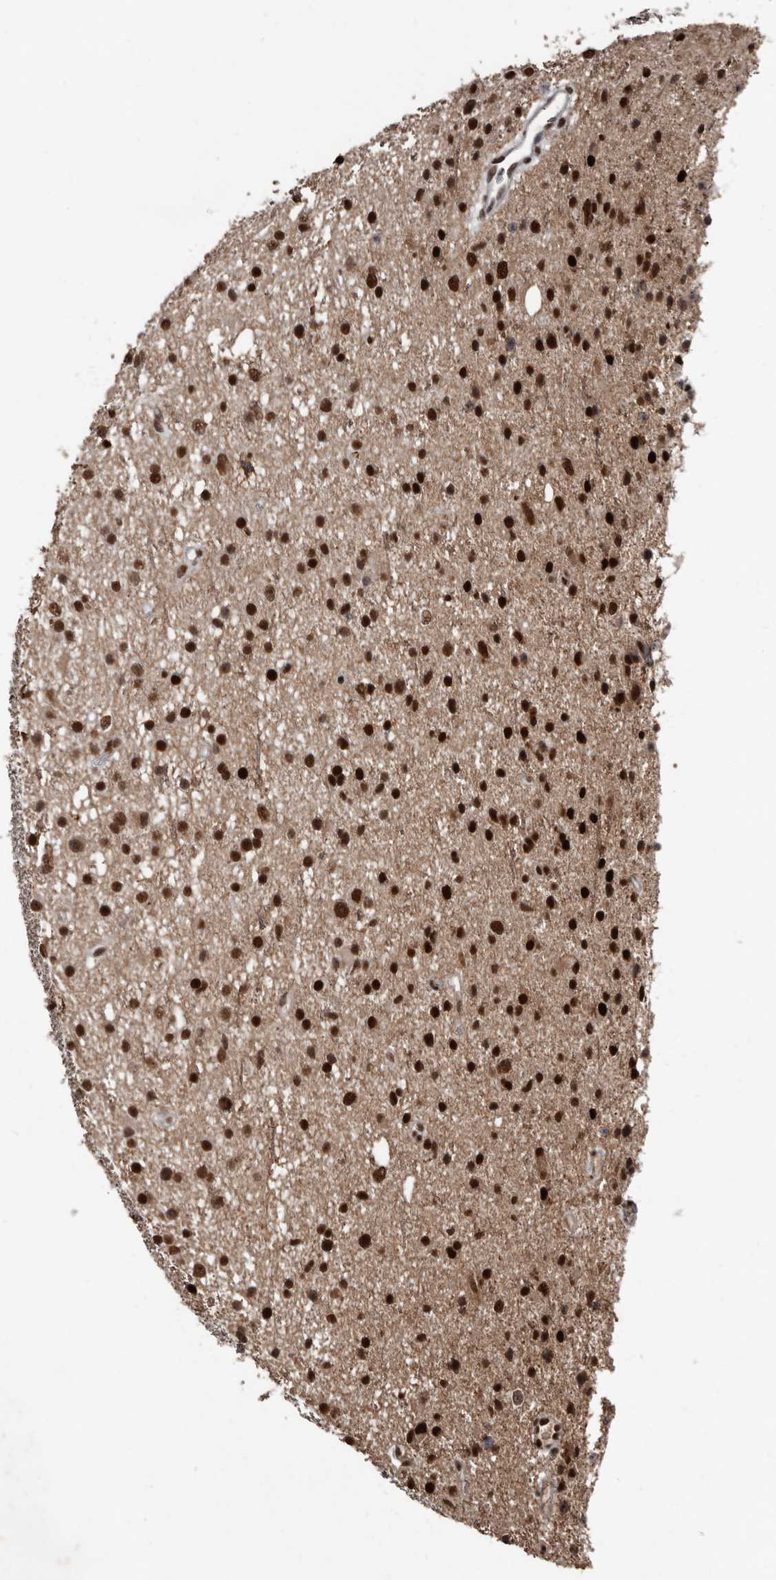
{"staining": {"intensity": "strong", "quantity": ">75%", "location": "nuclear"}, "tissue": "glioma", "cell_type": "Tumor cells", "image_type": "cancer", "snomed": [{"axis": "morphology", "description": "Glioma, malignant, Low grade"}, {"axis": "topography", "description": "Cerebral cortex"}], "caption": "An immunohistochemistry (IHC) photomicrograph of tumor tissue is shown. Protein staining in brown shows strong nuclear positivity in glioma within tumor cells. (Brightfield microscopy of DAB IHC at high magnification).", "gene": "CHD1L", "patient": {"sex": "female", "age": 39}}